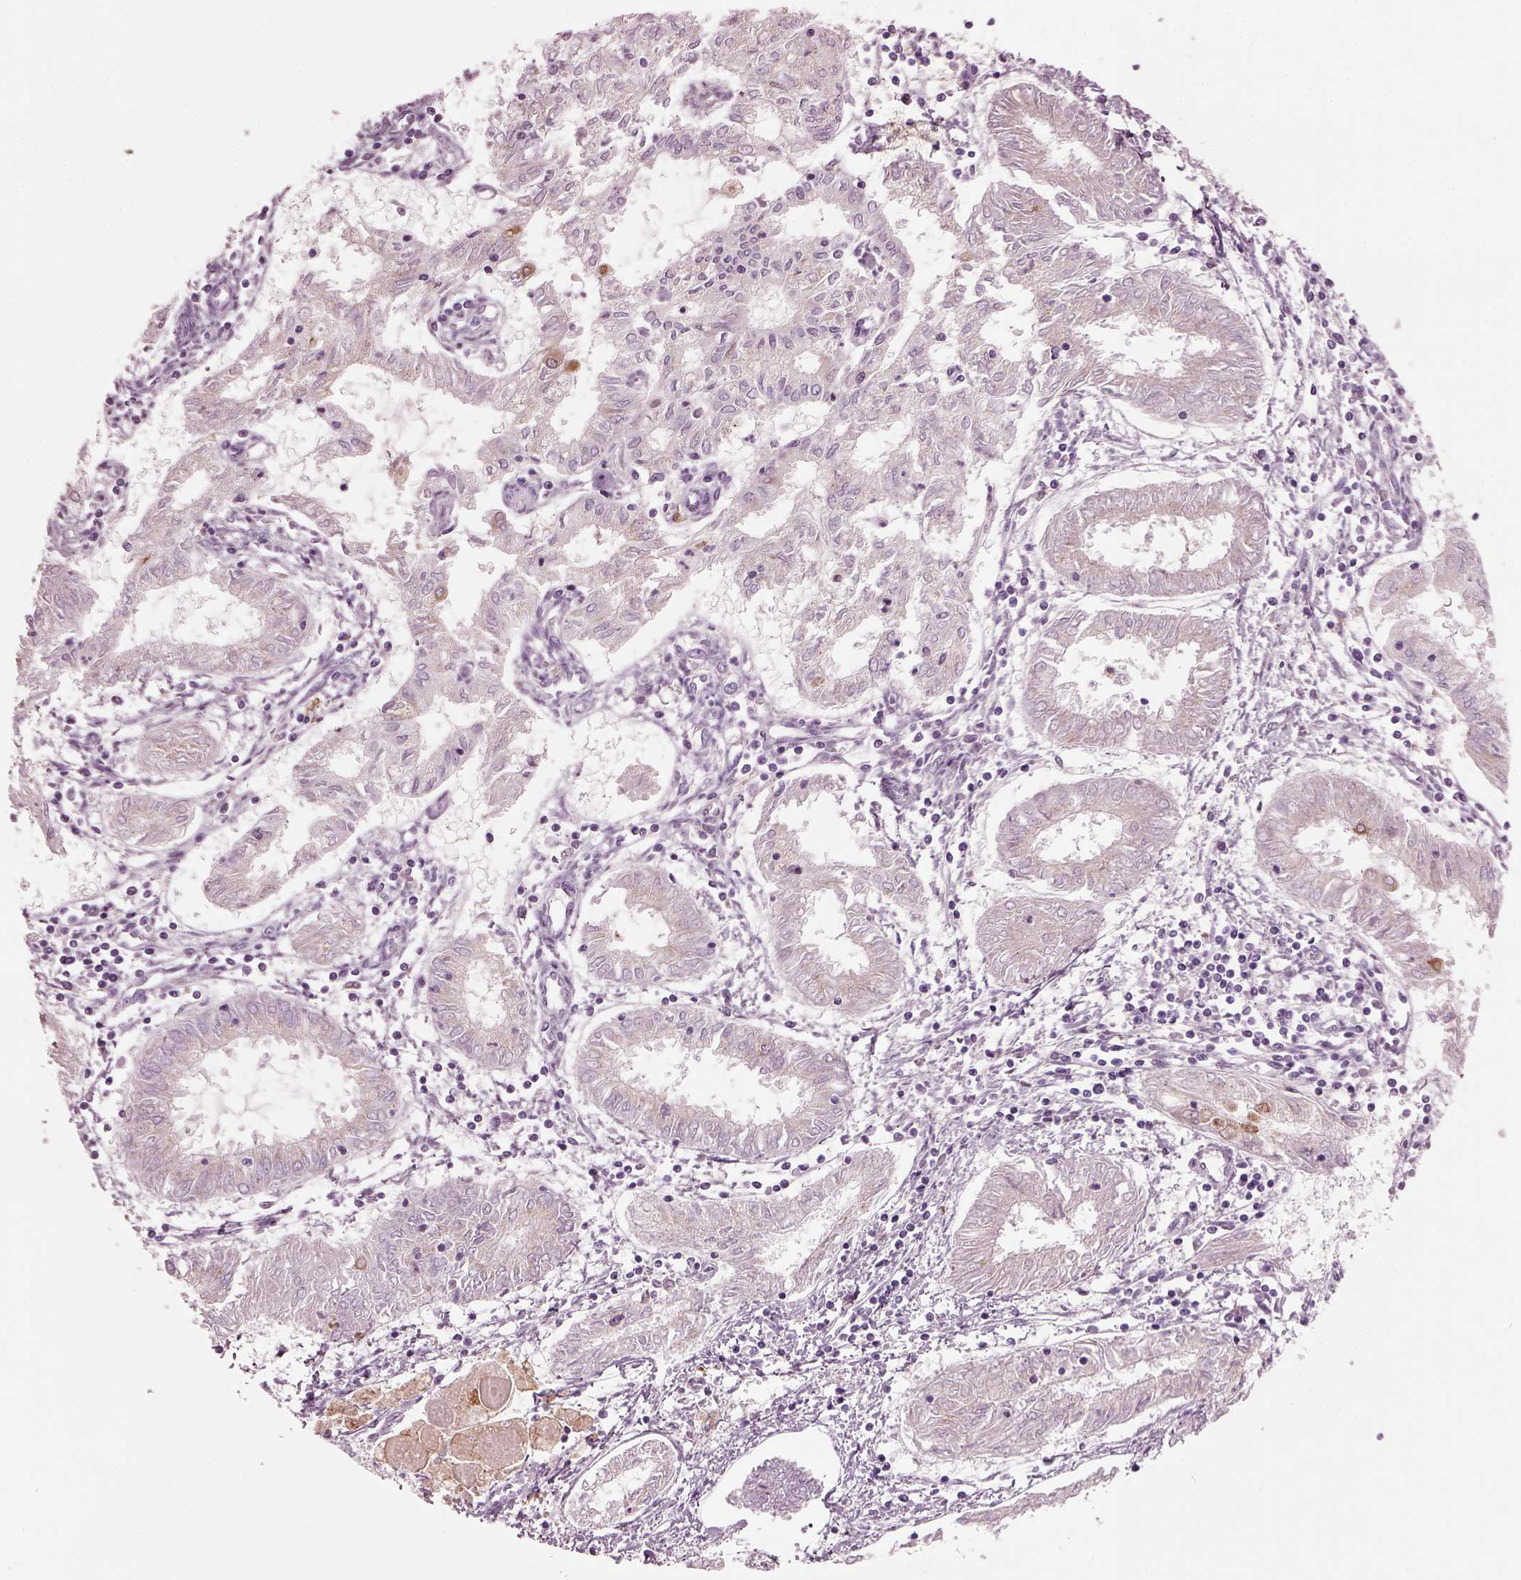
{"staining": {"intensity": "moderate", "quantity": "<25%", "location": "cytoplasmic/membranous"}, "tissue": "endometrial cancer", "cell_type": "Tumor cells", "image_type": "cancer", "snomed": [{"axis": "morphology", "description": "Adenocarcinoma, NOS"}, {"axis": "topography", "description": "Endometrium"}], "caption": "The immunohistochemical stain highlights moderate cytoplasmic/membranous positivity in tumor cells of adenocarcinoma (endometrial) tissue. (IHC, brightfield microscopy, high magnification).", "gene": "TMEM231", "patient": {"sex": "female", "age": 68}}